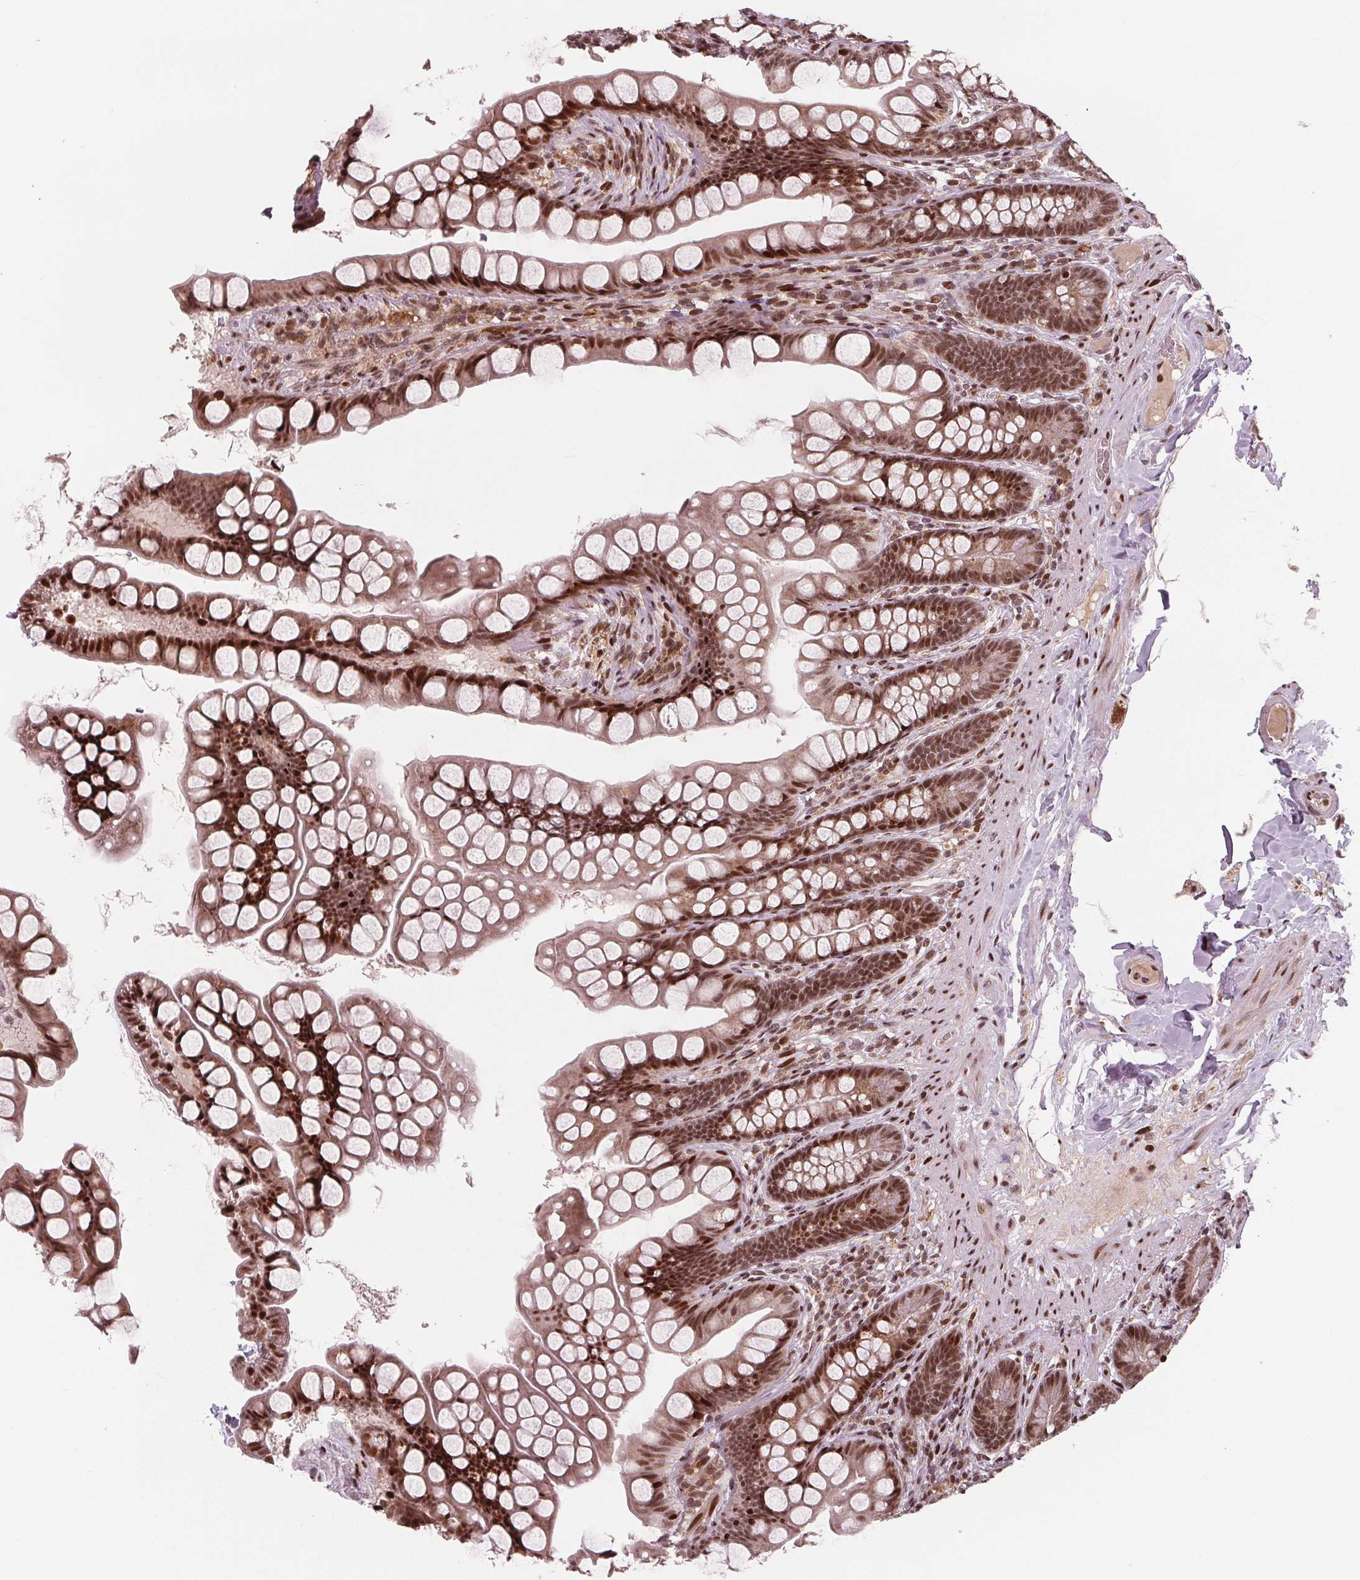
{"staining": {"intensity": "strong", "quantity": ">75%", "location": "nuclear"}, "tissue": "small intestine", "cell_type": "Glandular cells", "image_type": "normal", "snomed": [{"axis": "morphology", "description": "Normal tissue, NOS"}, {"axis": "topography", "description": "Small intestine"}], "caption": "DAB (3,3'-diaminobenzidine) immunohistochemical staining of benign small intestine shows strong nuclear protein positivity in about >75% of glandular cells.", "gene": "SNRNP35", "patient": {"sex": "male", "age": 70}}